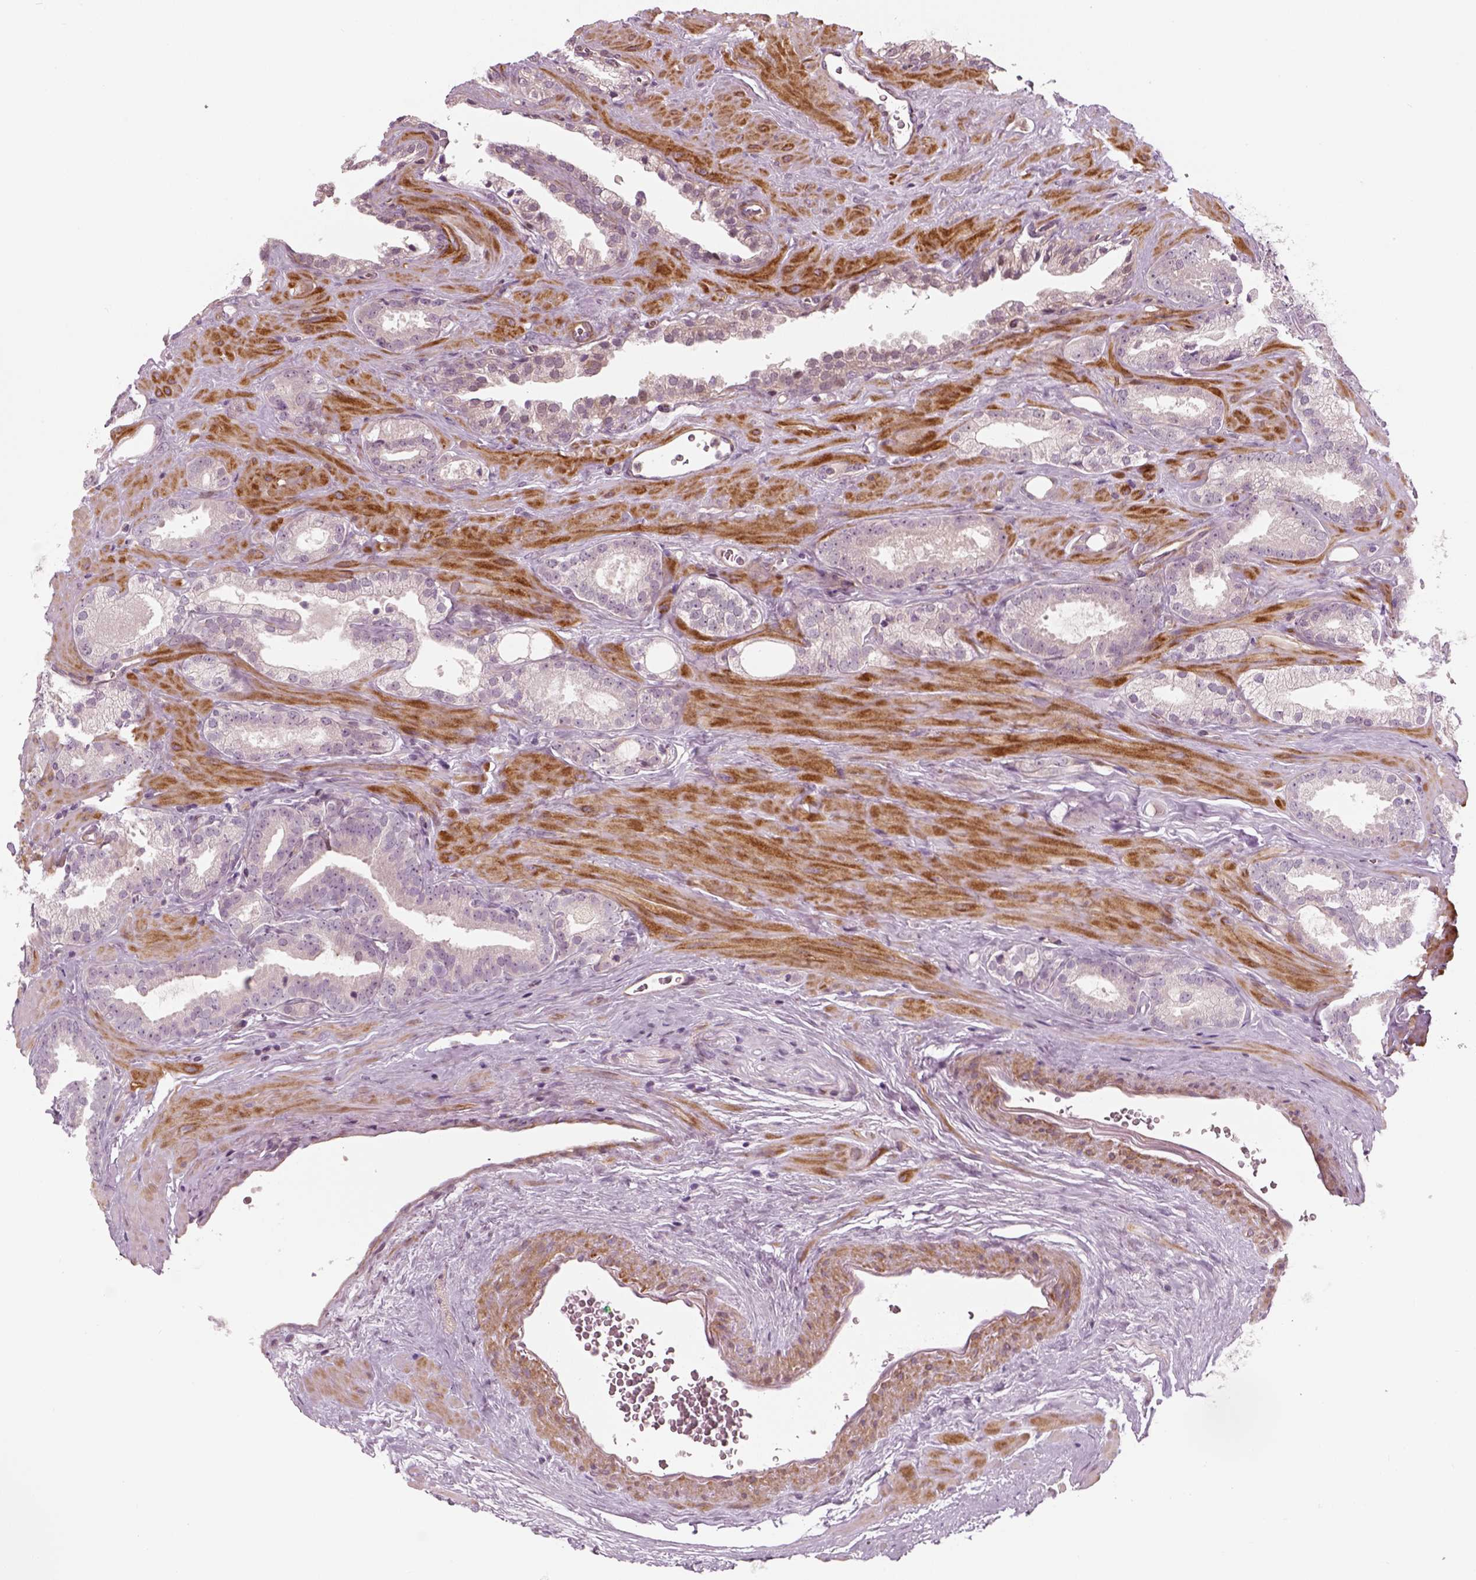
{"staining": {"intensity": "negative", "quantity": "none", "location": "none"}, "tissue": "prostate cancer", "cell_type": "Tumor cells", "image_type": "cancer", "snomed": [{"axis": "morphology", "description": "Adenocarcinoma, Low grade"}, {"axis": "topography", "description": "Prostate"}], "caption": "An IHC image of adenocarcinoma (low-grade) (prostate) is shown. There is no staining in tumor cells of adenocarcinoma (low-grade) (prostate).", "gene": "DNASE1L1", "patient": {"sex": "male", "age": 62}}